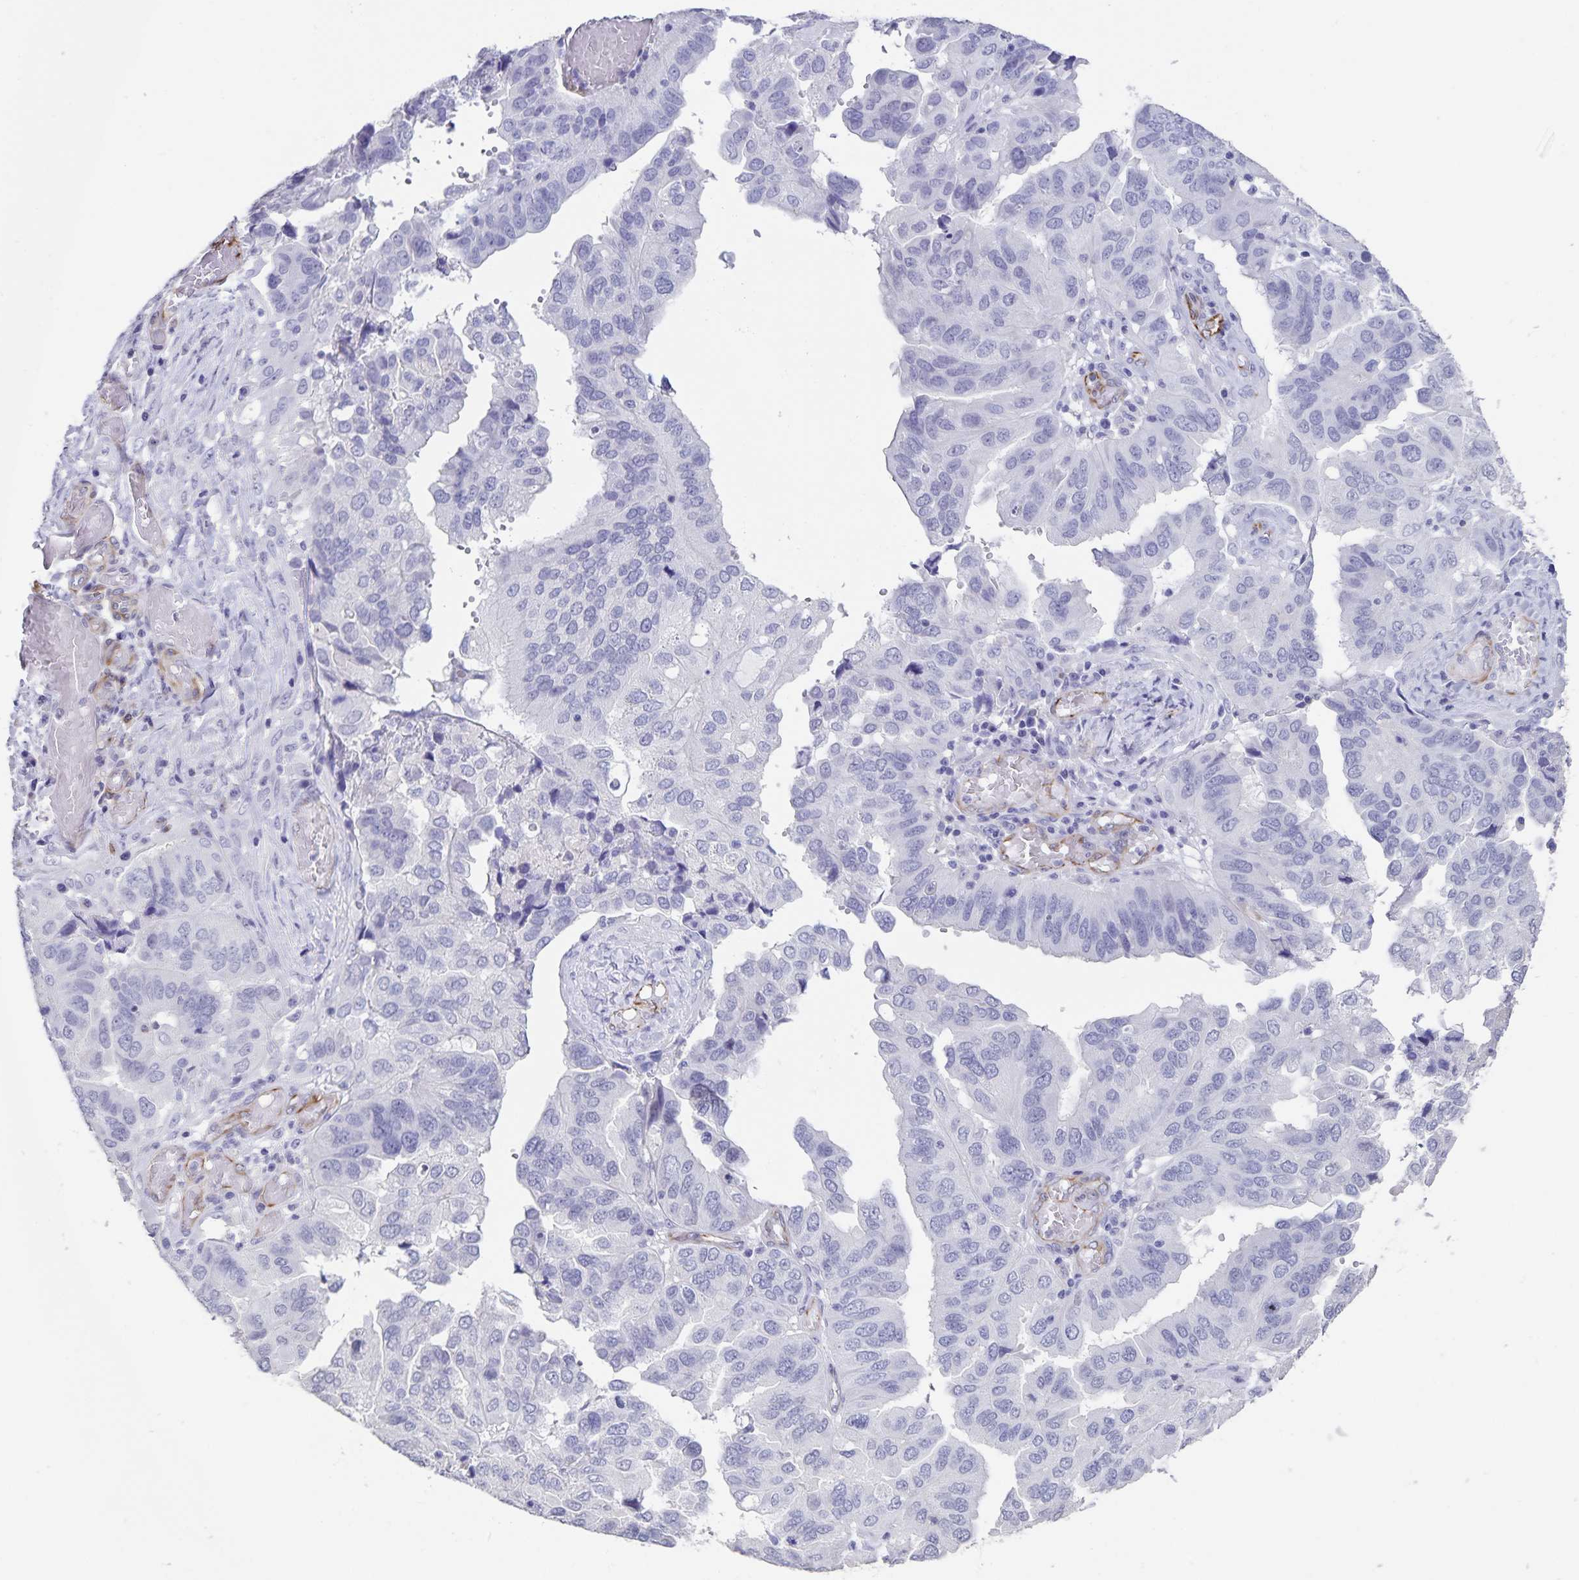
{"staining": {"intensity": "negative", "quantity": "none", "location": "none"}, "tissue": "ovarian cancer", "cell_type": "Tumor cells", "image_type": "cancer", "snomed": [{"axis": "morphology", "description": "Cystadenocarcinoma, serous, NOS"}, {"axis": "topography", "description": "Ovary"}], "caption": "This is a image of immunohistochemistry staining of ovarian cancer, which shows no expression in tumor cells.", "gene": "SYNM", "patient": {"sex": "female", "age": 79}}